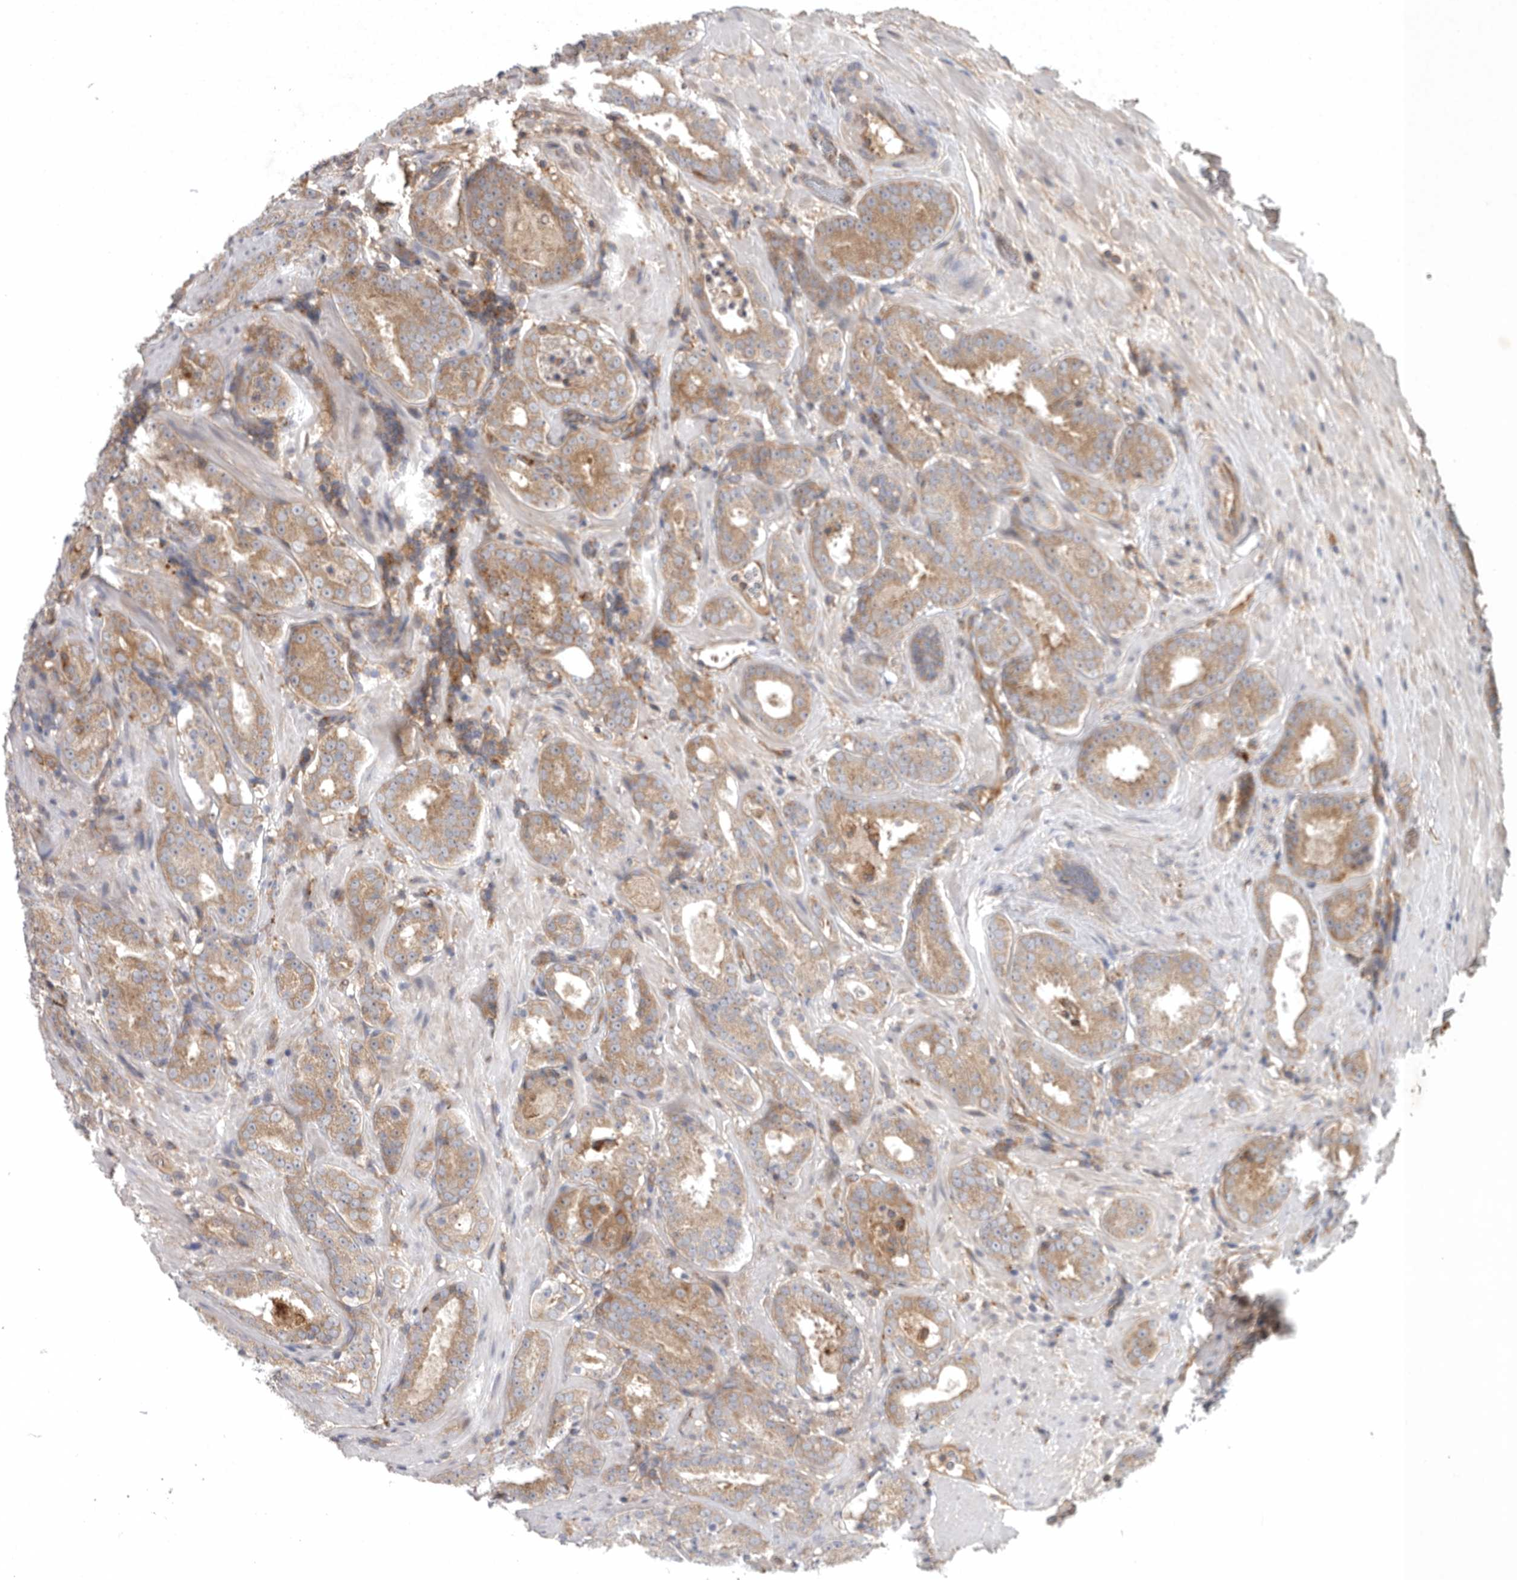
{"staining": {"intensity": "weak", "quantity": ">75%", "location": "cytoplasmic/membranous"}, "tissue": "prostate cancer", "cell_type": "Tumor cells", "image_type": "cancer", "snomed": [{"axis": "morphology", "description": "Adenocarcinoma, Low grade"}, {"axis": "topography", "description": "Prostate"}], "caption": "DAB immunohistochemical staining of human prostate cancer (adenocarcinoma (low-grade)) displays weak cytoplasmic/membranous protein expression in approximately >75% of tumor cells. Immunohistochemistry stains the protein of interest in brown and the nuclei are stained blue.", "gene": "C1orf109", "patient": {"sex": "male", "age": 69}}